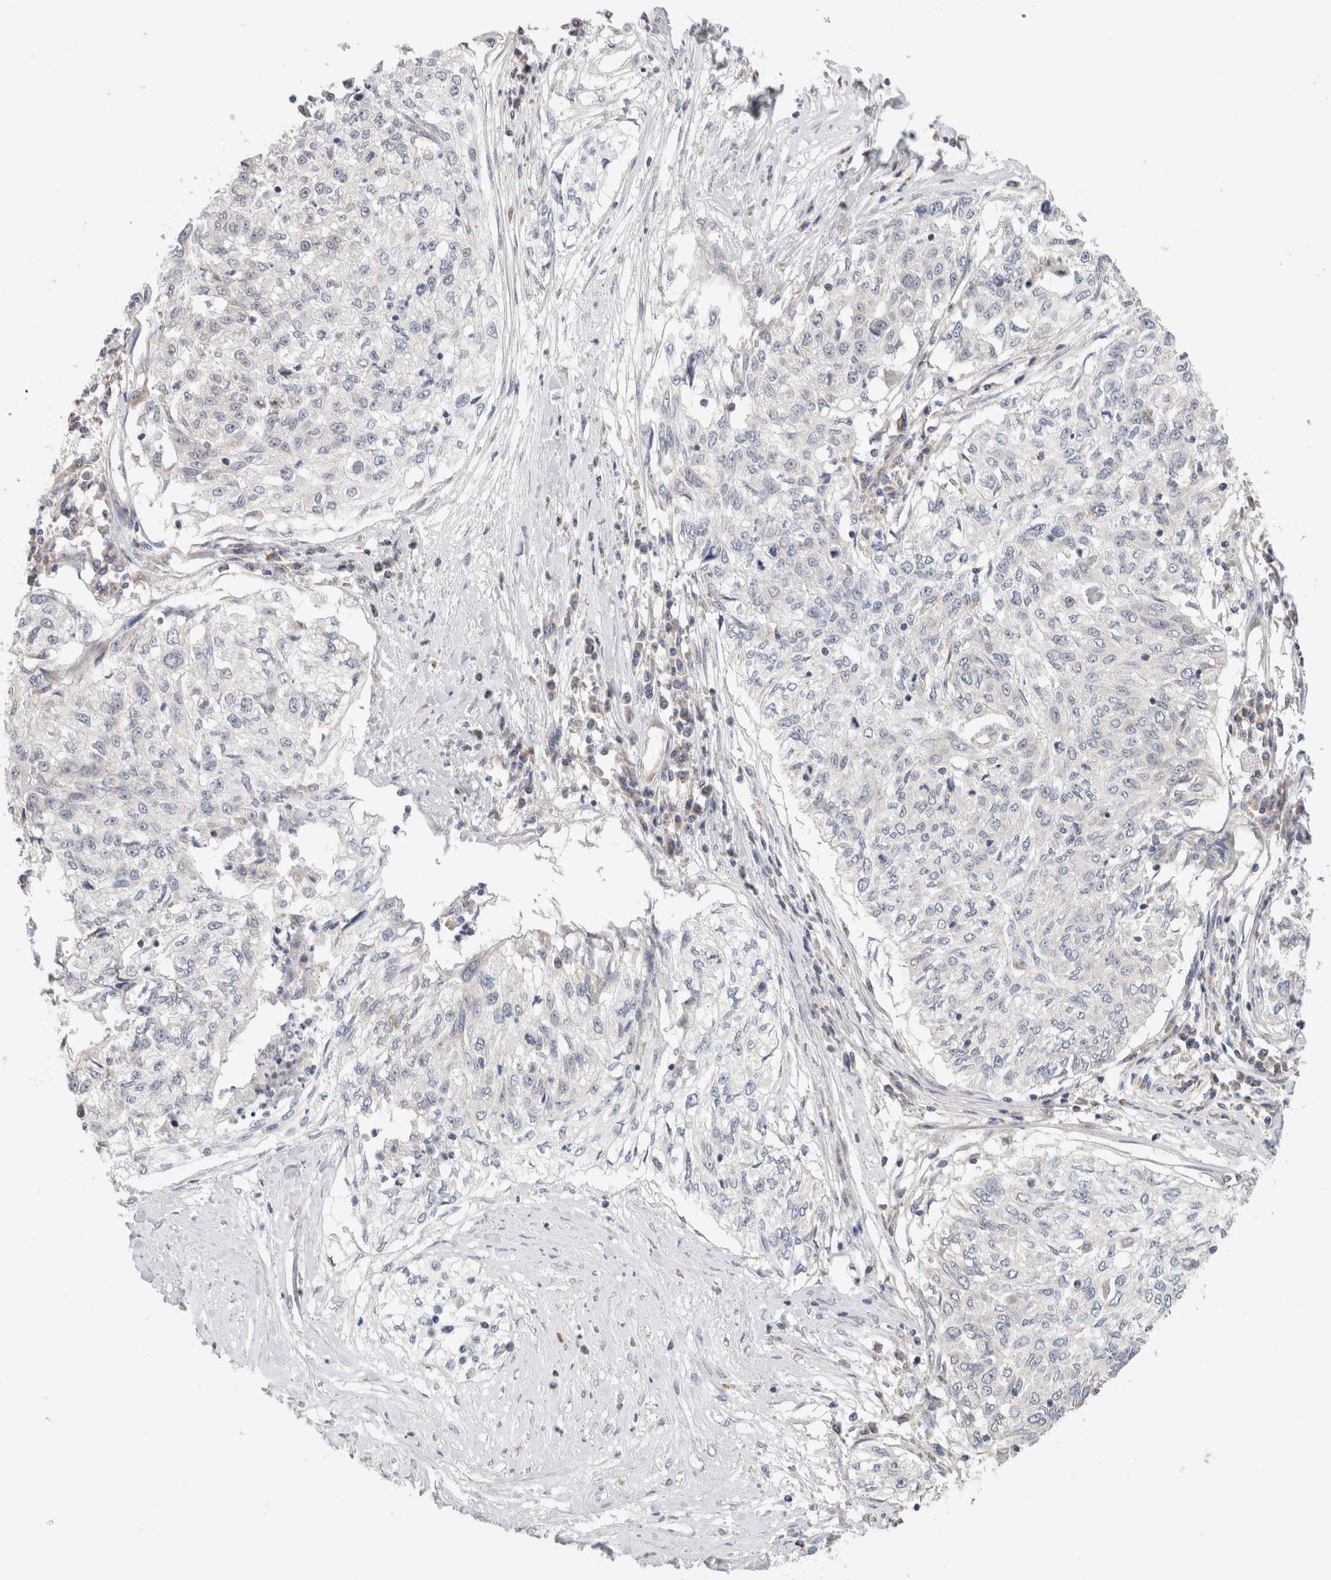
{"staining": {"intensity": "negative", "quantity": "none", "location": "none"}, "tissue": "cervical cancer", "cell_type": "Tumor cells", "image_type": "cancer", "snomed": [{"axis": "morphology", "description": "Squamous cell carcinoma, NOS"}, {"axis": "topography", "description": "Cervix"}], "caption": "Human cervical cancer stained for a protein using immunohistochemistry (IHC) exhibits no positivity in tumor cells.", "gene": "CA13", "patient": {"sex": "female", "age": 57}}